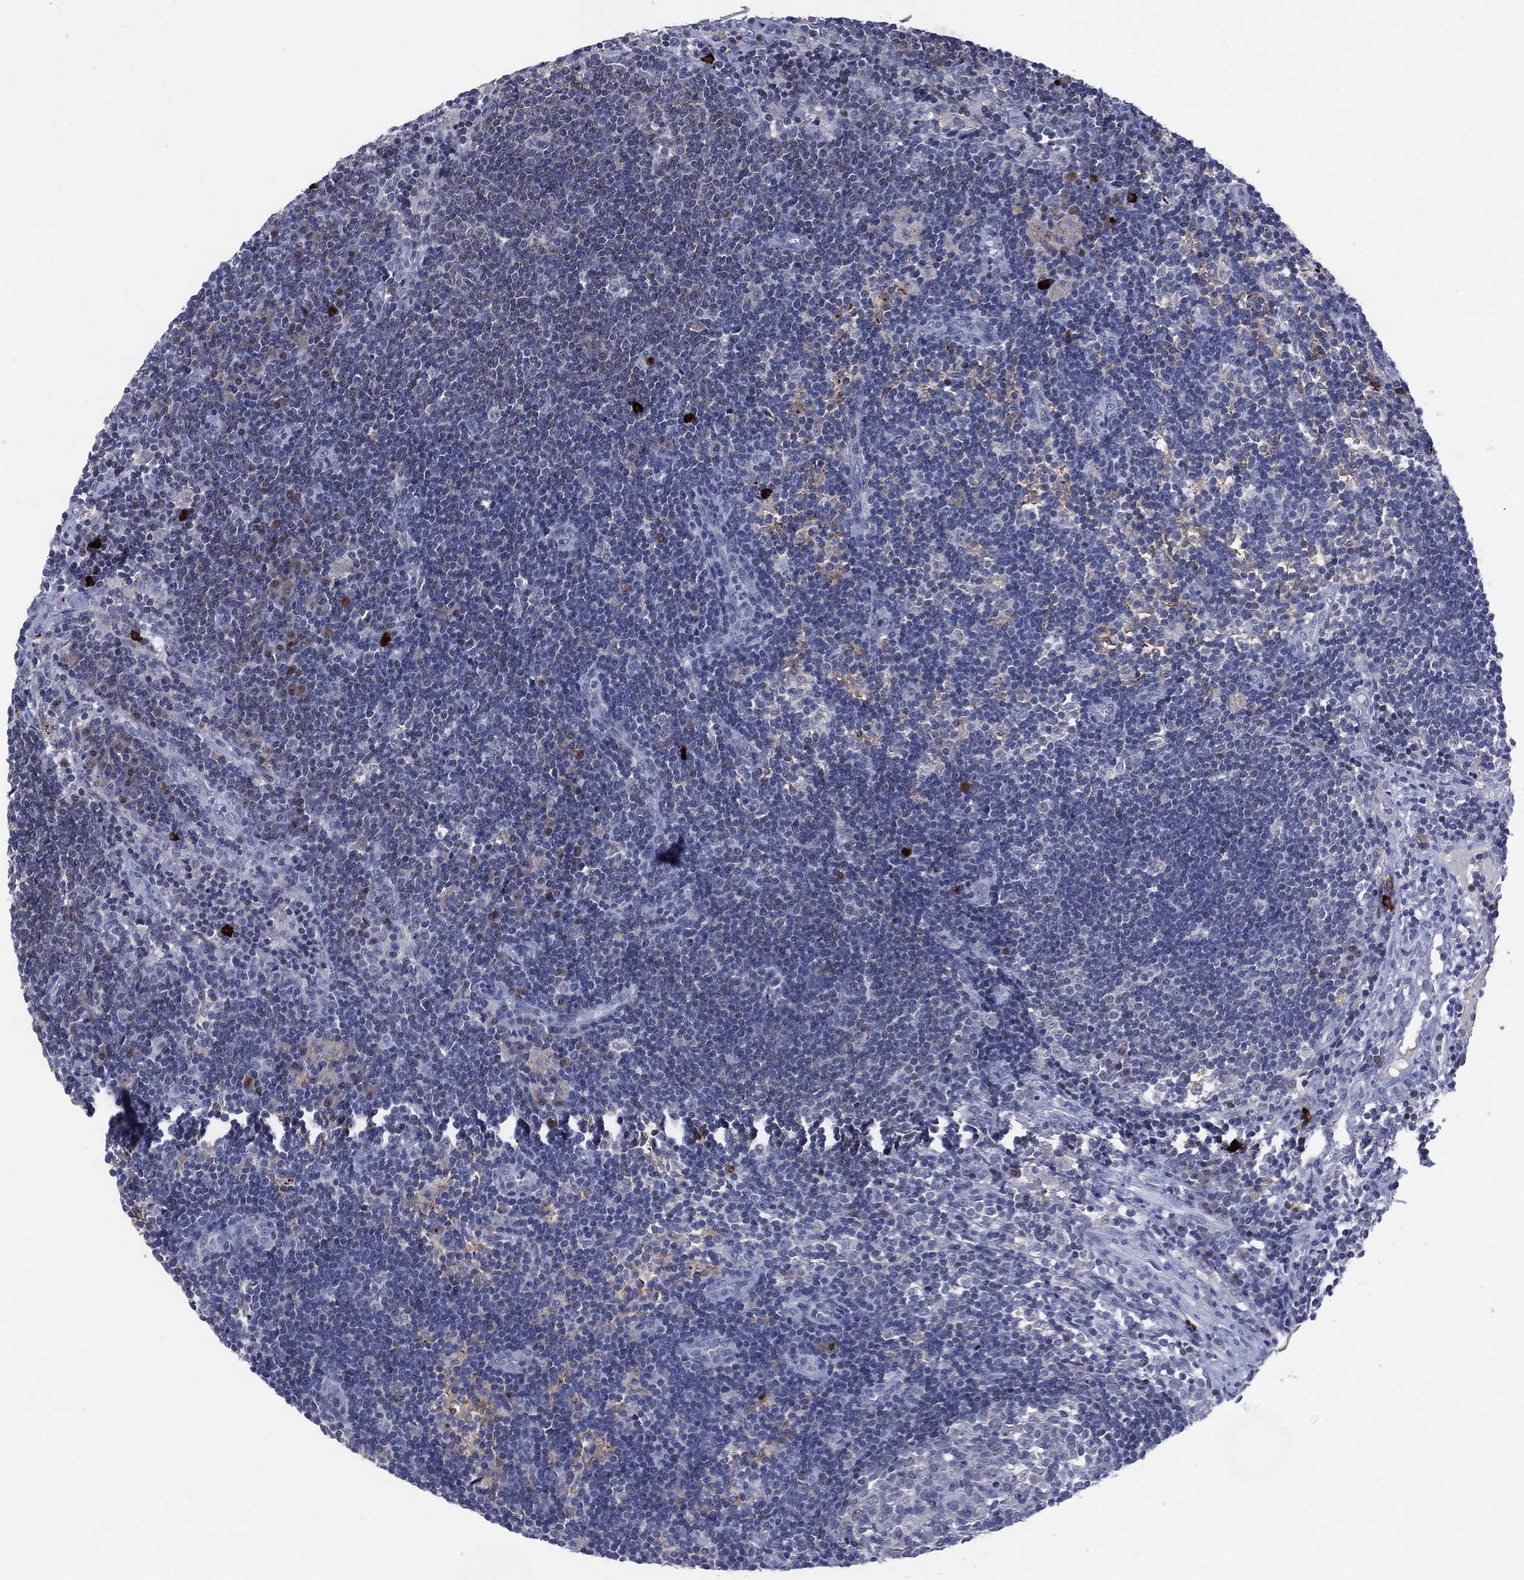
{"staining": {"intensity": "negative", "quantity": "none", "location": "none"}, "tissue": "lymph node", "cell_type": "Germinal center cells", "image_type": "normal", "snomed": [{"axis": "morphology", "description": "Normal tissue, NOS"}, {"axis": "morphology", "description": "Adenocarcinoma, NOS"}, {"axis": "topography", "description": "Lymph node"}, {"axis": "topography", "description": "Pancreas"}], "caption": "This photomicrograph is of benign lymph node stained with immunohistochemistry (IHC) to label a protein in brown with the nuclei are counter-stained blue. There is no expression in germinal center cells.", "gene": "USP26", "patient": {"sex": "female", "age": 58}}